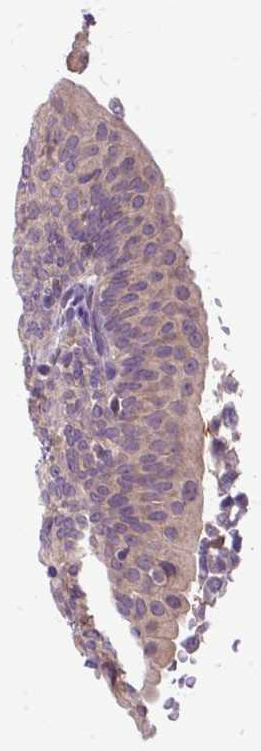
{"staining": {"intensity": "negative", "quantity": "none", "location": "none"}, "tissue": "urothelial cancer", "cell_type": "Tumor cells", "image_type": "cancer", "snomed": [{"axis": "morphology", "description": "Urothelial carcinoma, NOS"}, {"axis": "topography", "description": "Urinary bladder"}], "caption": "An image of transitional cell carcinoma stained for a protein reveals no brown staining in tumor cells.", "gene": "CTTNBP2", "patient": {"sex": "male", "age": 59}}